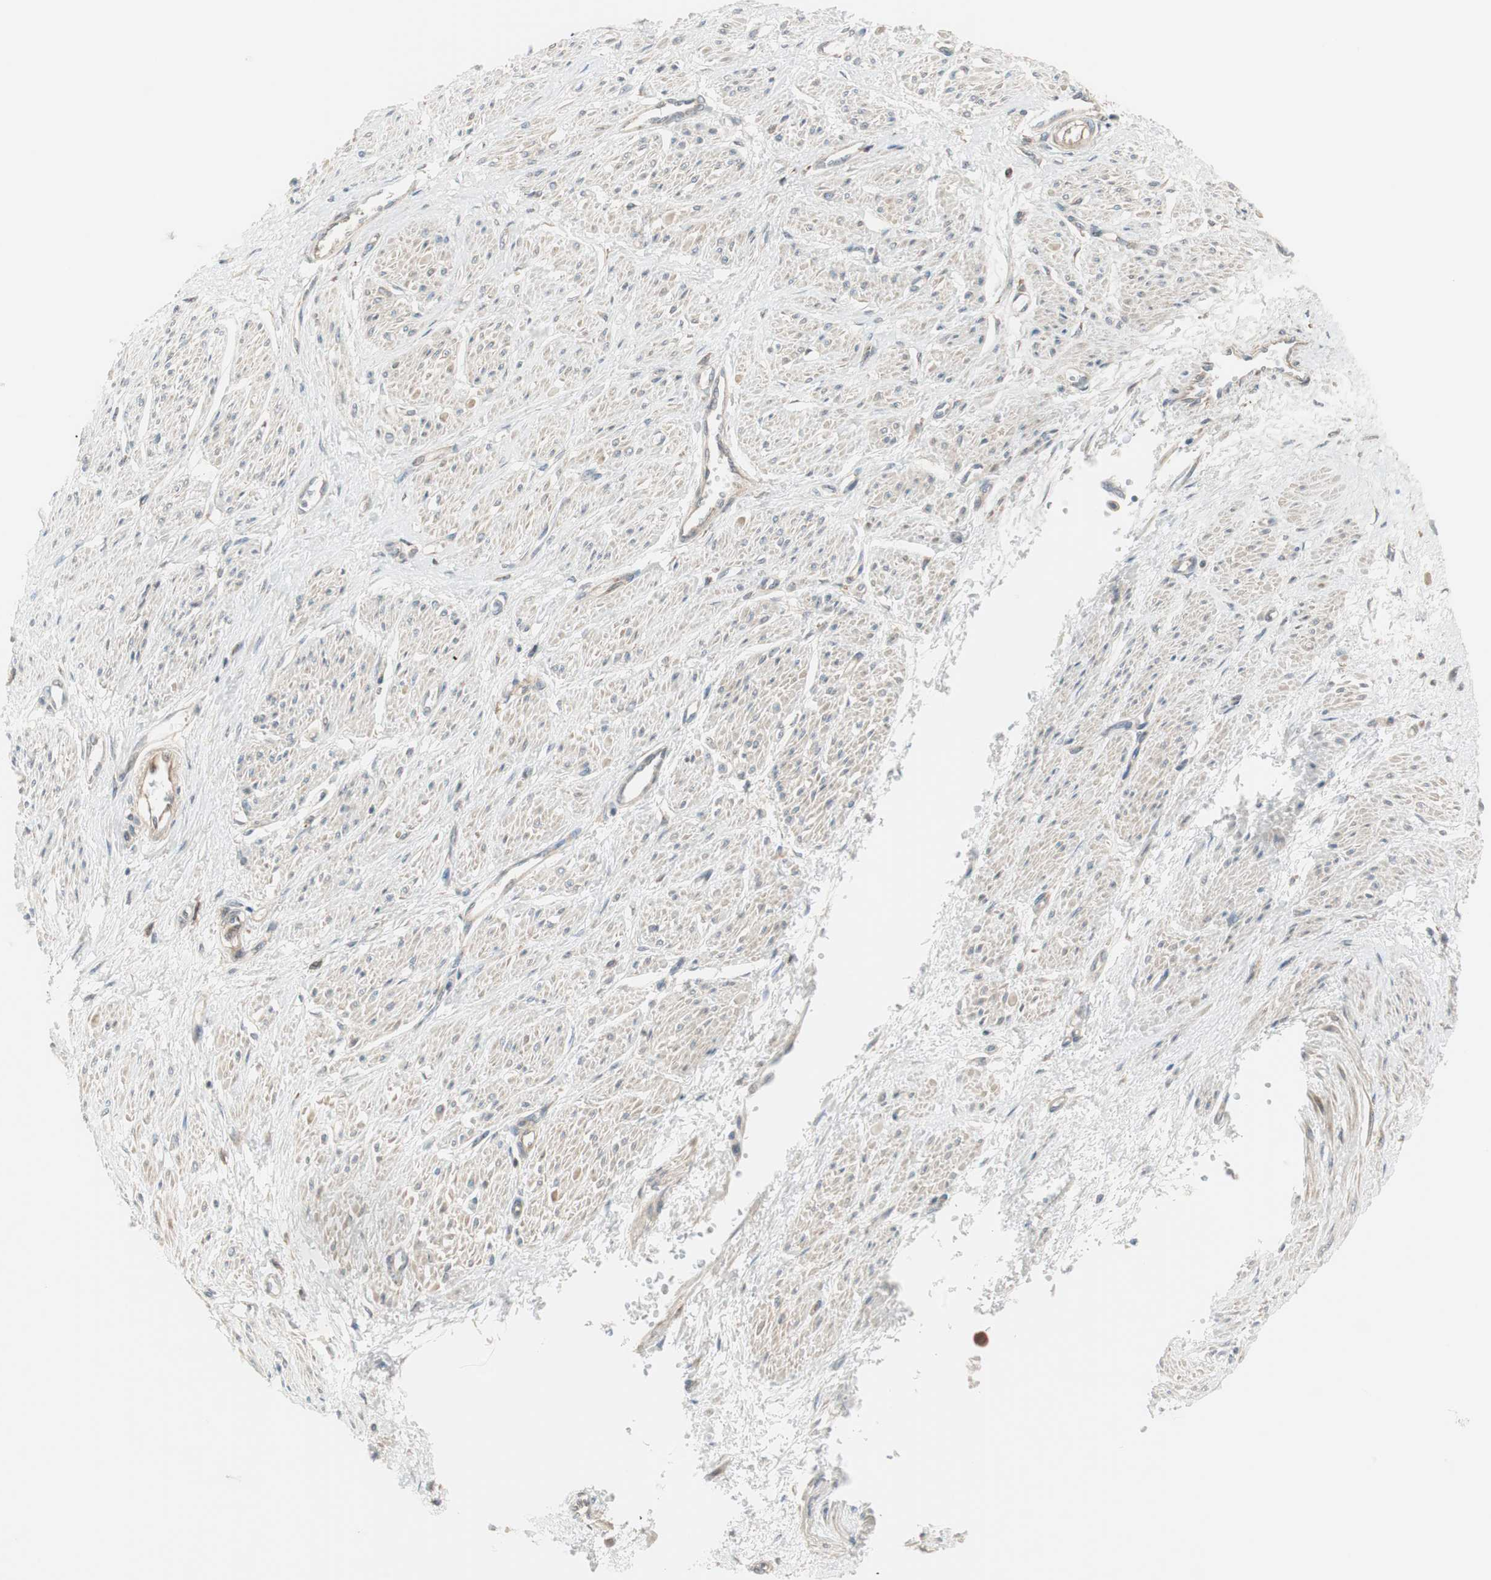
{"staining": {"intensity": "weak", "quantity": "<25%", "location": "cytoplasmic/membranous"}, "tissue": "smooth muscle", "cell_type": "Smooth muscle cells", "image_type": "normal", "snomed": [{"axis": "morphology", "description": "Normal tissue, NOS"}, {"axis": "topography", "description": "Smooth muscle"}, {"axis": "topography", "description": "Uterus"}], "caption": "Human smooth muscle stained for a protein using immunohistochemistry reveals no positivity in smooth muscle cells.", "gene": "ABI1", "patient": {"sex": "female", "age": 39}}